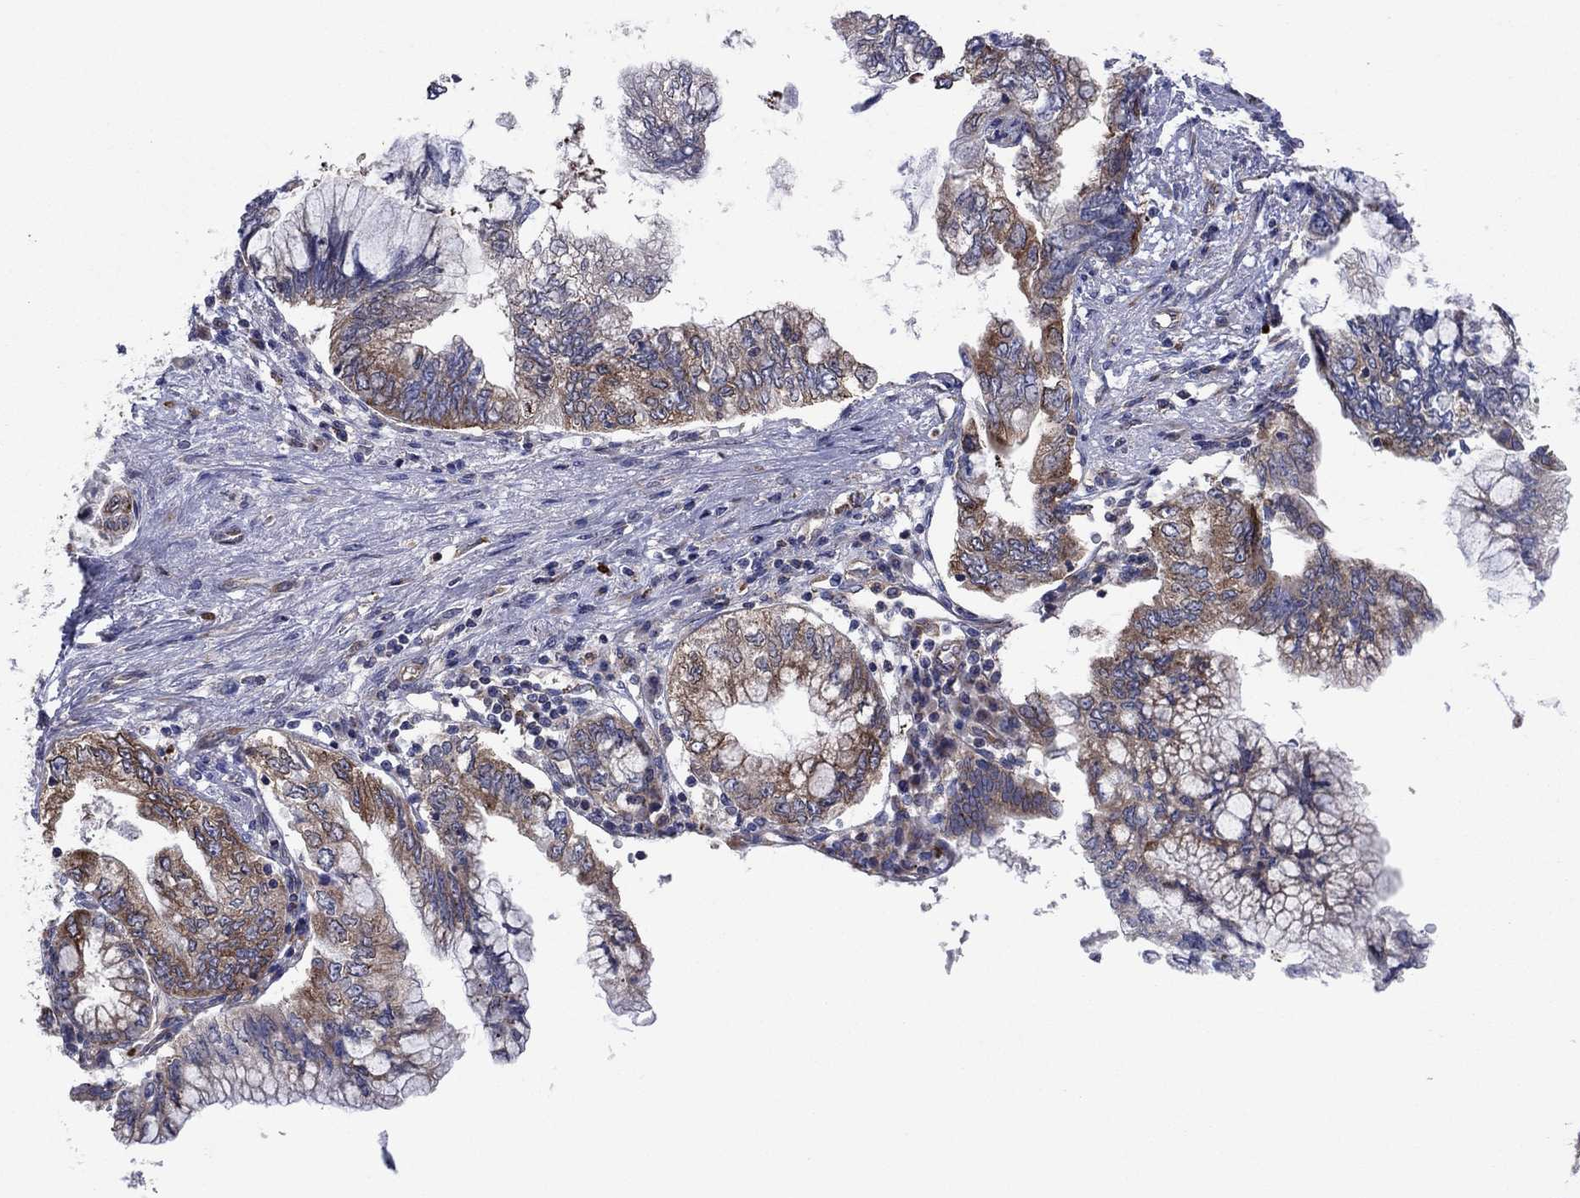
{"staining": {"intensity": "moderate", "quantity": ">75%", "location": "cytoplasmic/membranous"}, "tissue": "pancreatic cancer", "cell_type": "Tumor cells", "image_type": "cancer", "snomed": [{"axis": "morphology", "description": "Adenocarcinoma, NOS"}, {"axis": "topography", "description": "Pancreas"}], "caption": "This is a photomicrograph of immunohistochemistry (IHC) staining of adenocarcinoma (pancreatic), which shows moderate staining in the cytoplasmic/membranous of tumor cells.", "gene": "GPR155", "patient": {"sex": "female", "age": 73}}